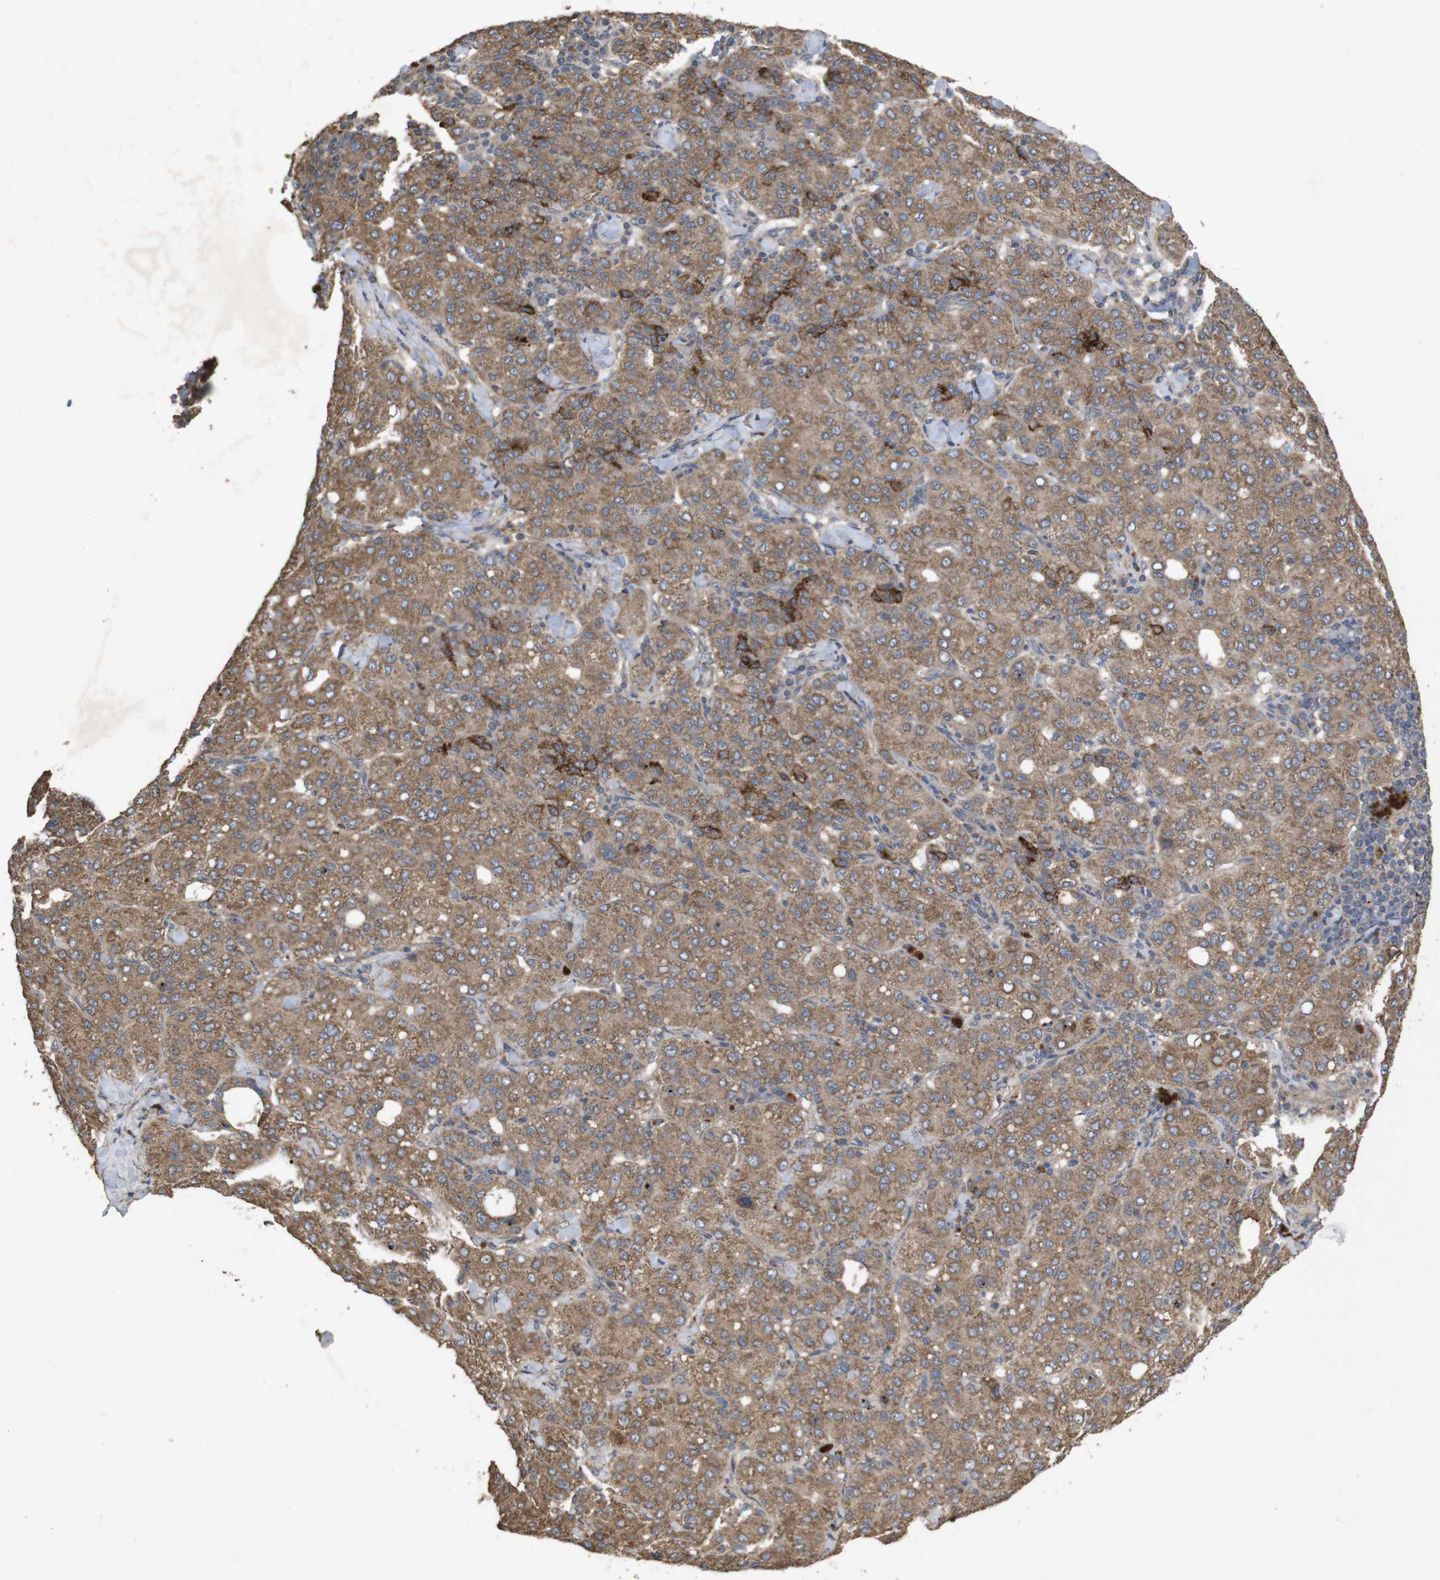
{"staining": {"intensity": "moderate", "quantity": ">75%", "location": "cytoplasmic/membranous"}, "tissue": "liver cancer", "cell_type": "Tumor cells", "image_type": "cancer", "snomed": [{"axis": "morphology", "description": "Carcinoma, Hepatocellular, NOS"}, {"axis": "topography", "description": "Liver"}], "caption": "Immunohistochemical staining of liver hepatocellular carcinoma shows medium levels of moderate cytoplasmic/membranous staining in about >75% of tumor cells. (brown staining indicates protein expression, while blue staining denotes nuclei).", "gene": "KCNS3", "patient": {"sex": "male", "age": 65}}